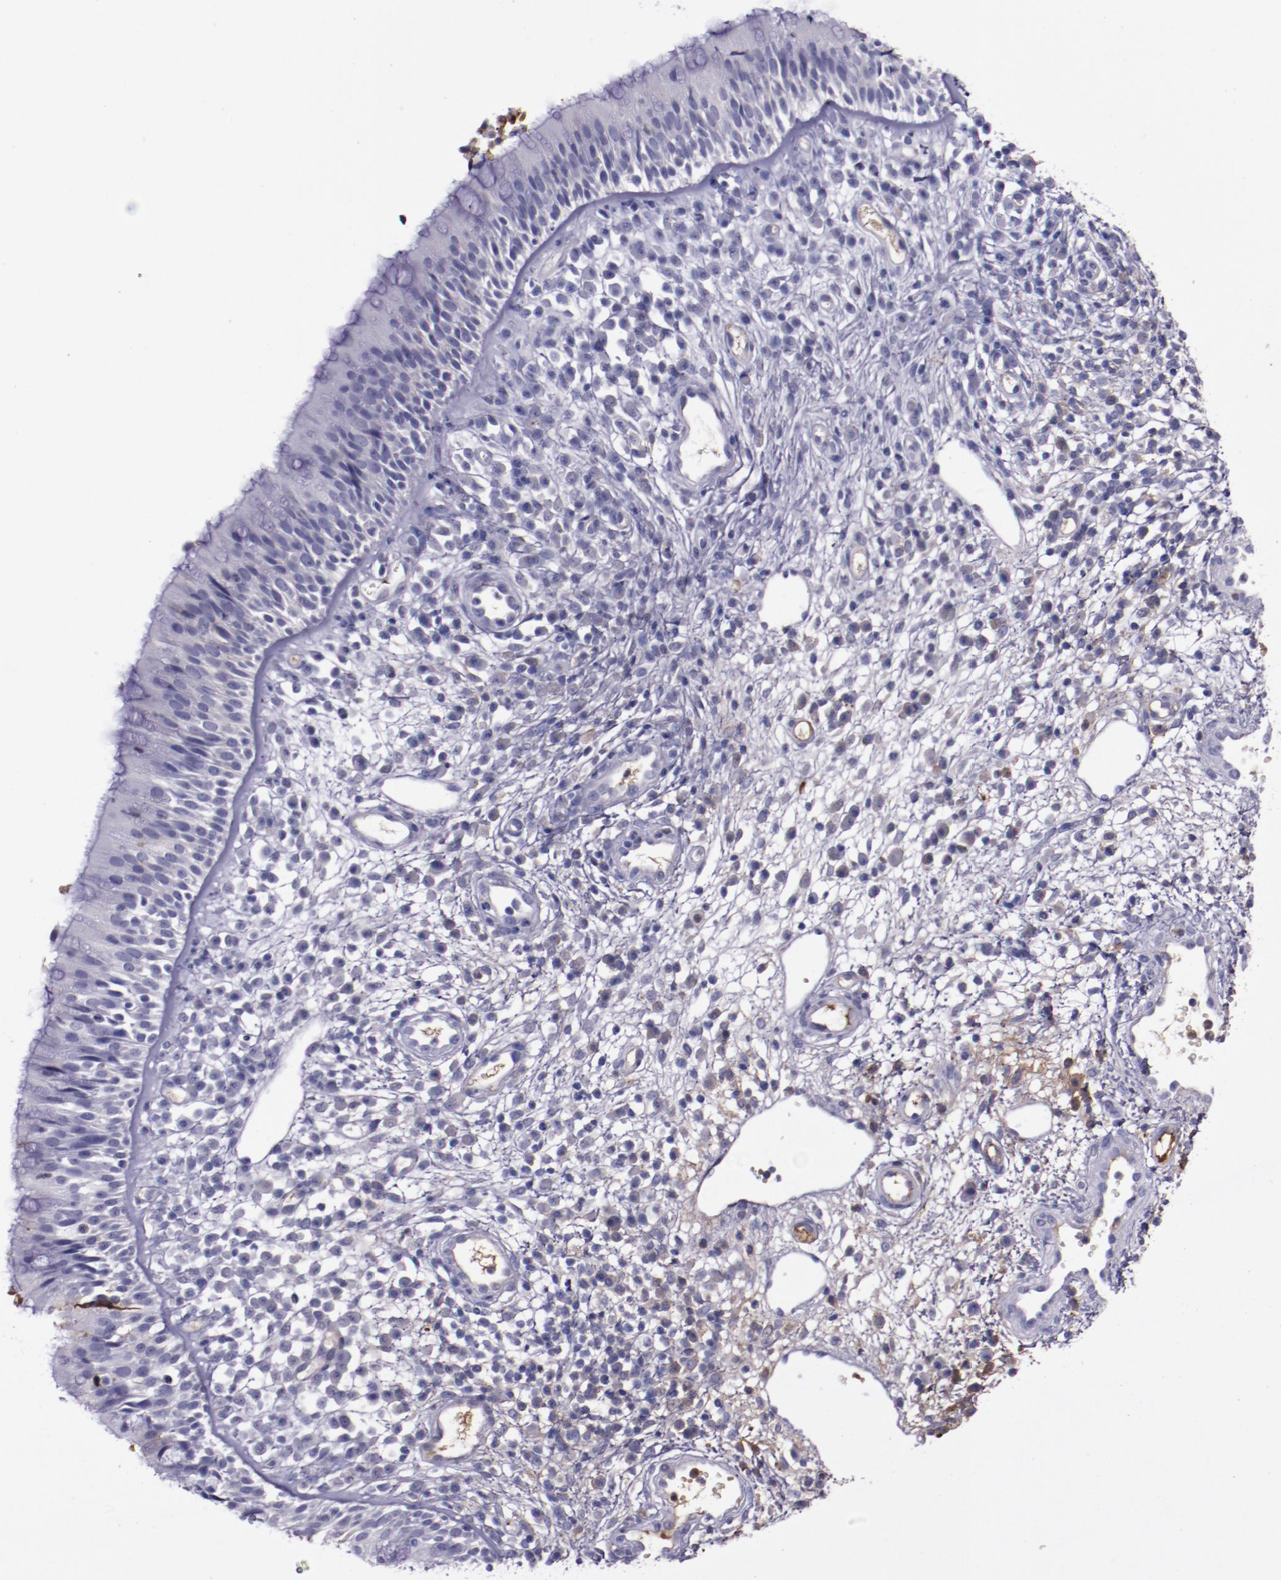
{"staining": {"intensity": "negative", "quantity": "none", "location": "none"}, "tissue": "nasopharynx", "cell_type": "Respiratory epithelial cells", "image_type": "normal", "snomed": [{"axis": "morphology", "description": "Normal tissue, NOS"}, {"axis": "morphology", "description": "Inflammation, NOS"}, {"axis": "morphology", "description": "Malignant melanoma, Metastatic site"}, {"axis": "topography", "description": "Nasopharynx"}], "caption": "Respiratory epithelial cells show no significant protein staining in normal nasopharynx. The staining is performed using DAB brown chromogen with nuclei counter-stained in using hematoxylin.", "gene": "APOH", "patient": {"sex": "female", "age": 55}}